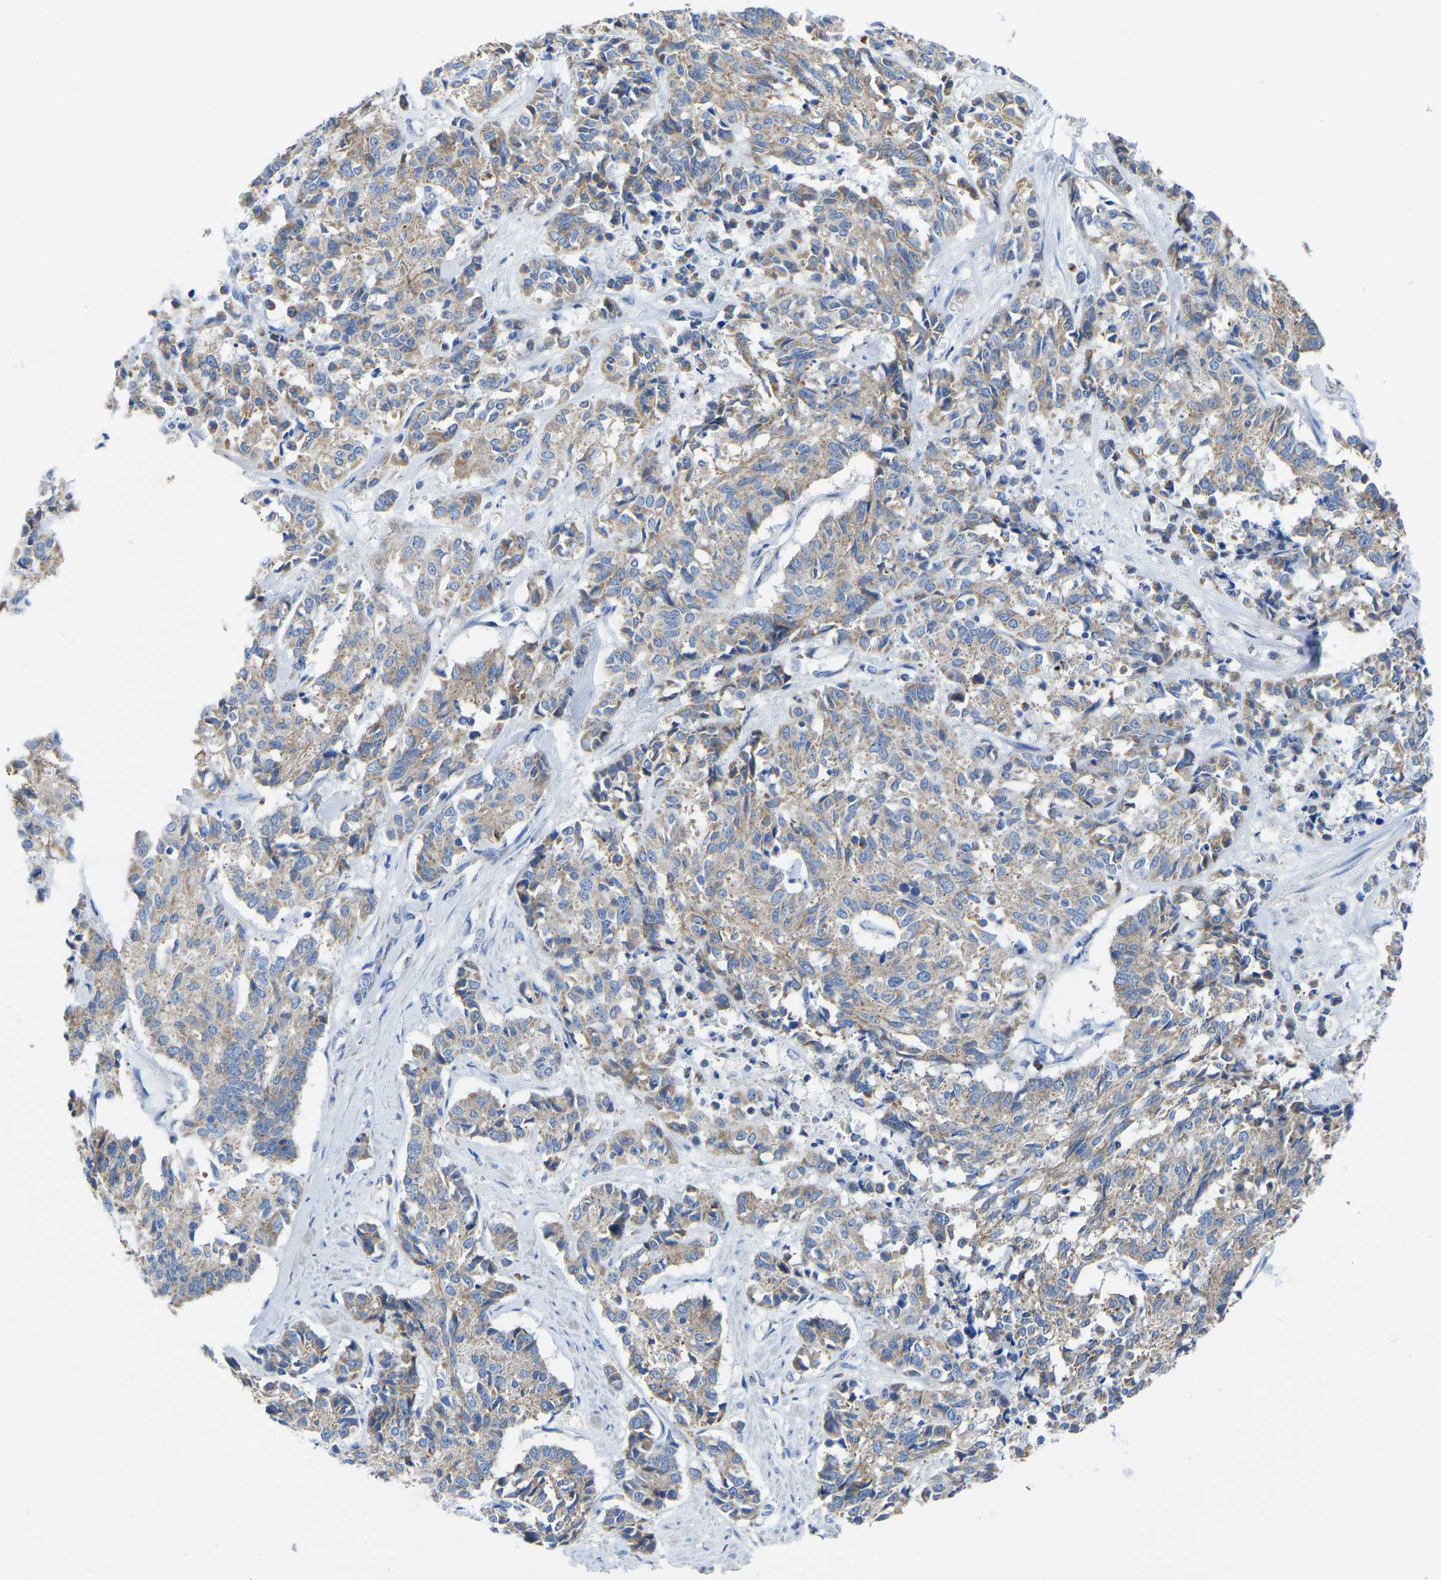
{"staining": {"intensity": "weak", "quantity": ">75%", "location": "cytoplasmic/membranous"}, "tissue": "cervical cancer", "cell_type": "Tumor cells", "image_type": "cancer", "snomed": [{"axis": "morphology", "description": "Squamous cell carcinoma, NOS"}, {"axis": "topography", "description": "Cervix"}], "caption": "Weak cytoplasmic/membranous staining is appreciated in approximately >75% of tumor cells in cervical cancer (squamous cell carcinoma).", "gene": "ETFA", "patient": {"sex": "female", "age": 35}}